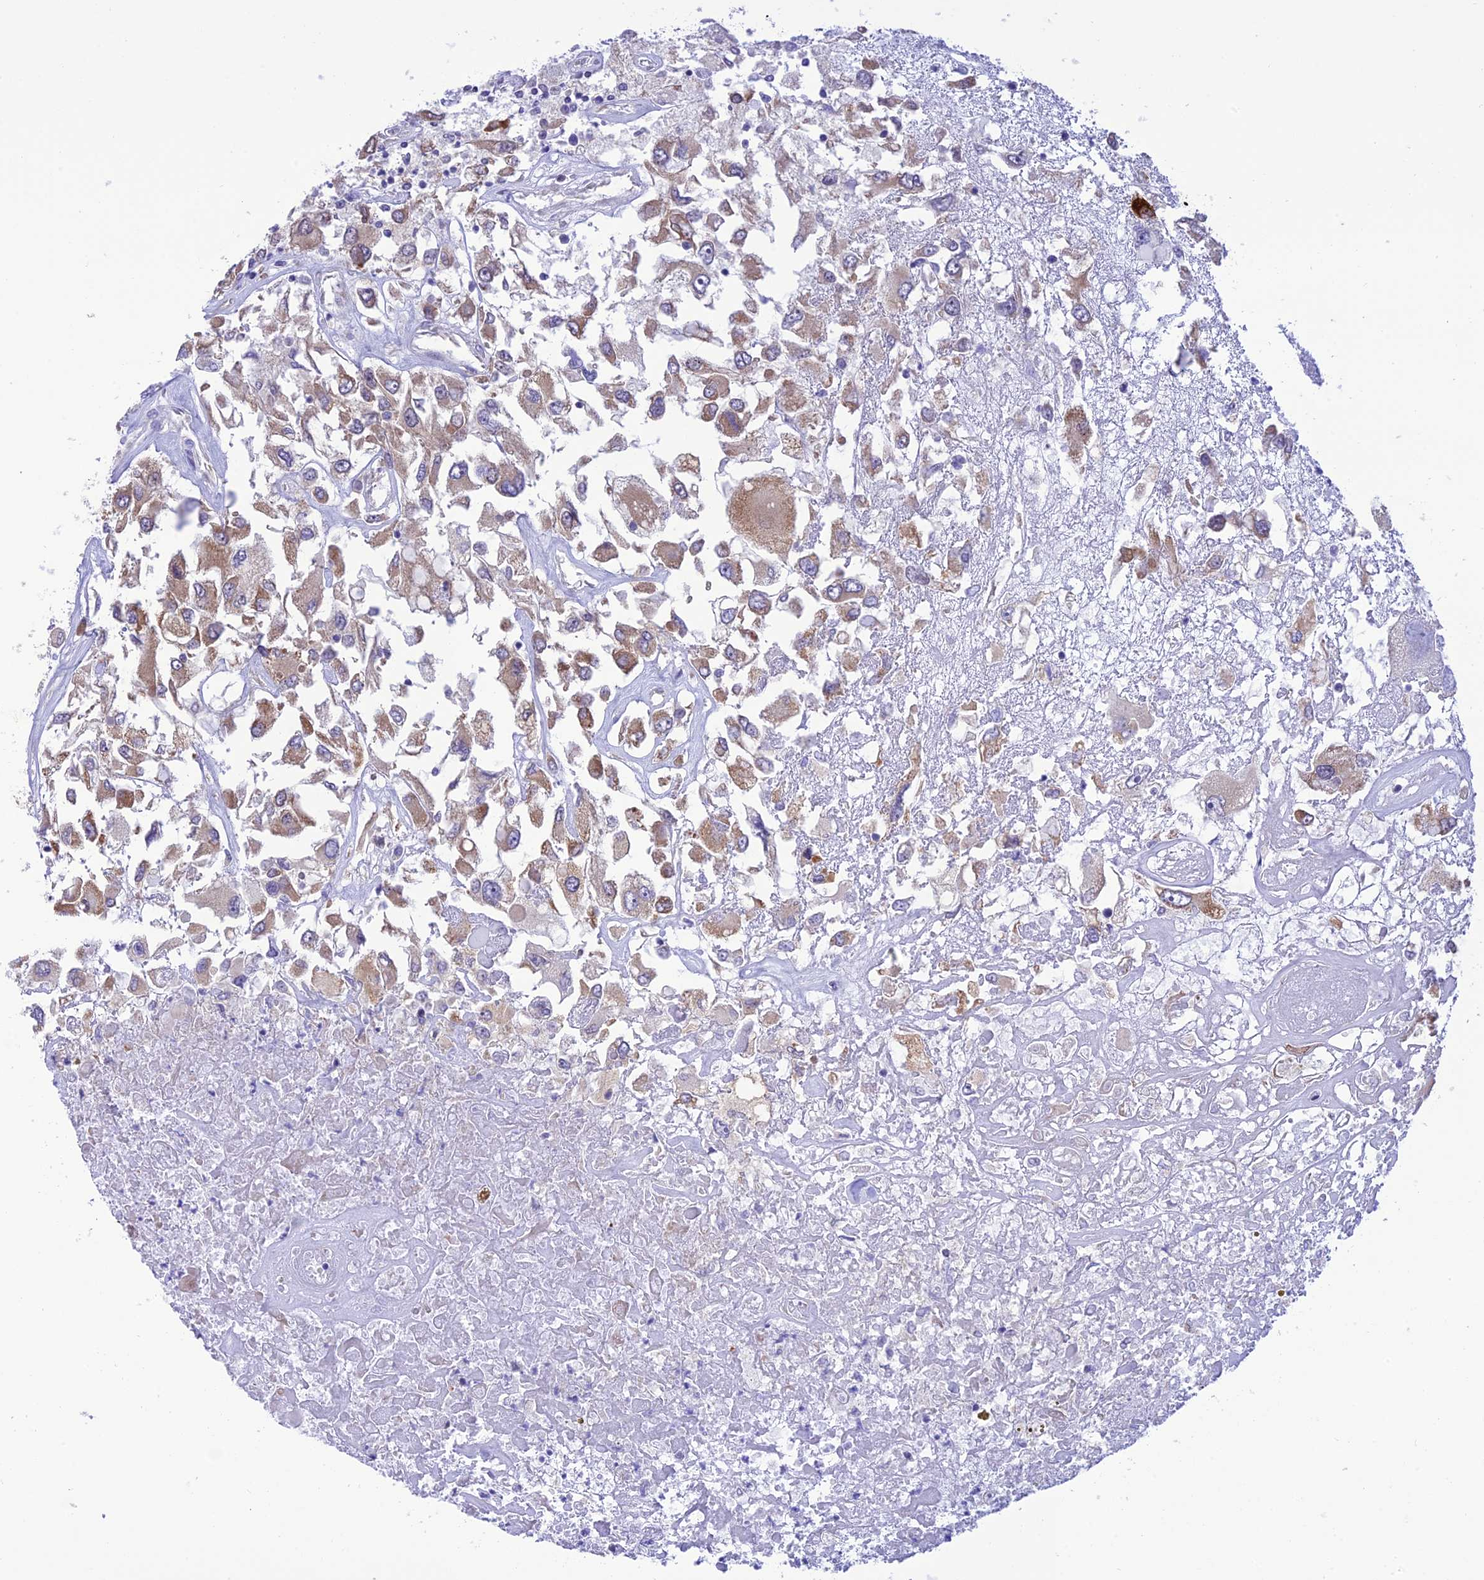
{"staining": {"intensity": "weak", "quantity": ">75%", "location": "cytoplasmic/membranous"}, "tissue": "renal cancer", "cell_type": "Tumor cells", "image_type": "cancer", "snomed": [{"axis": "morphology", "description": "Adenocarcinoma, NOS"}, {"axis": "topography", "description": "Kidney"}], "caption": "Human renal cancer (adenocarcinoma) stained with a brown dye demonstrates weak cytoplasmic/membranous positive staining in about >75% of tumor cells.", "gene": "RNF126", "patient": {"sex": "female", "age": 52}}